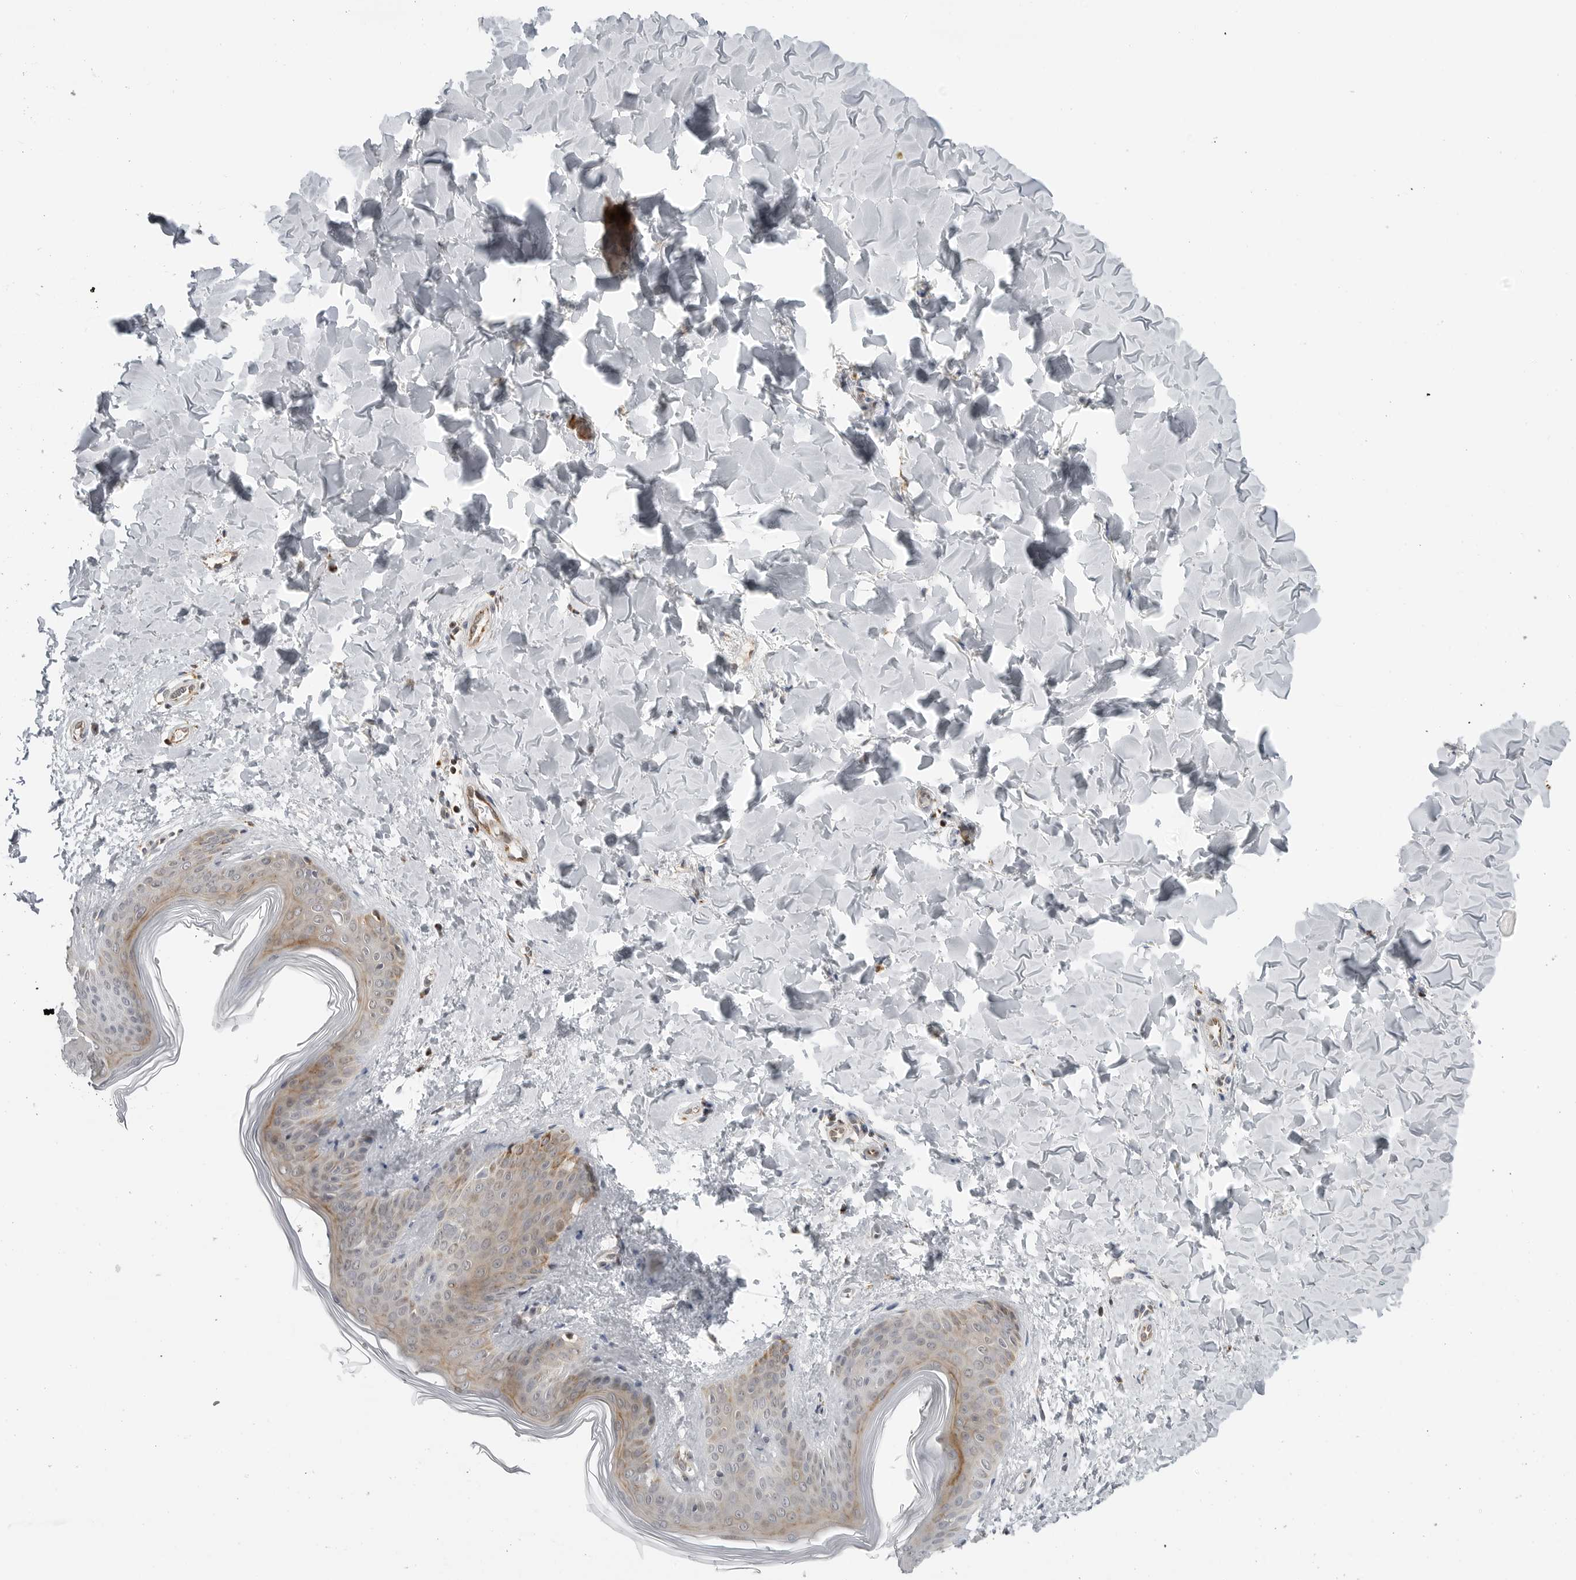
{"staining": {"intensity": "negative", "quantity": "none", "location": "none"}, "tissue": "skin", "cell_type": "Fibroblasts", "image_type": "normal", "snomed": [{"axis": "morphology", "description": "Normal tissue, NOS"}, {"axis": "topography", "description": "Skin"}], "caption": "Fibroblasts show no significant expression in unremarkable skin. (DAB (3,3'-diaminobenzidine) immunohistochemistry, high magnification).", "gene": "PEX2", "patient": {"sex": "female", "age": 17}}